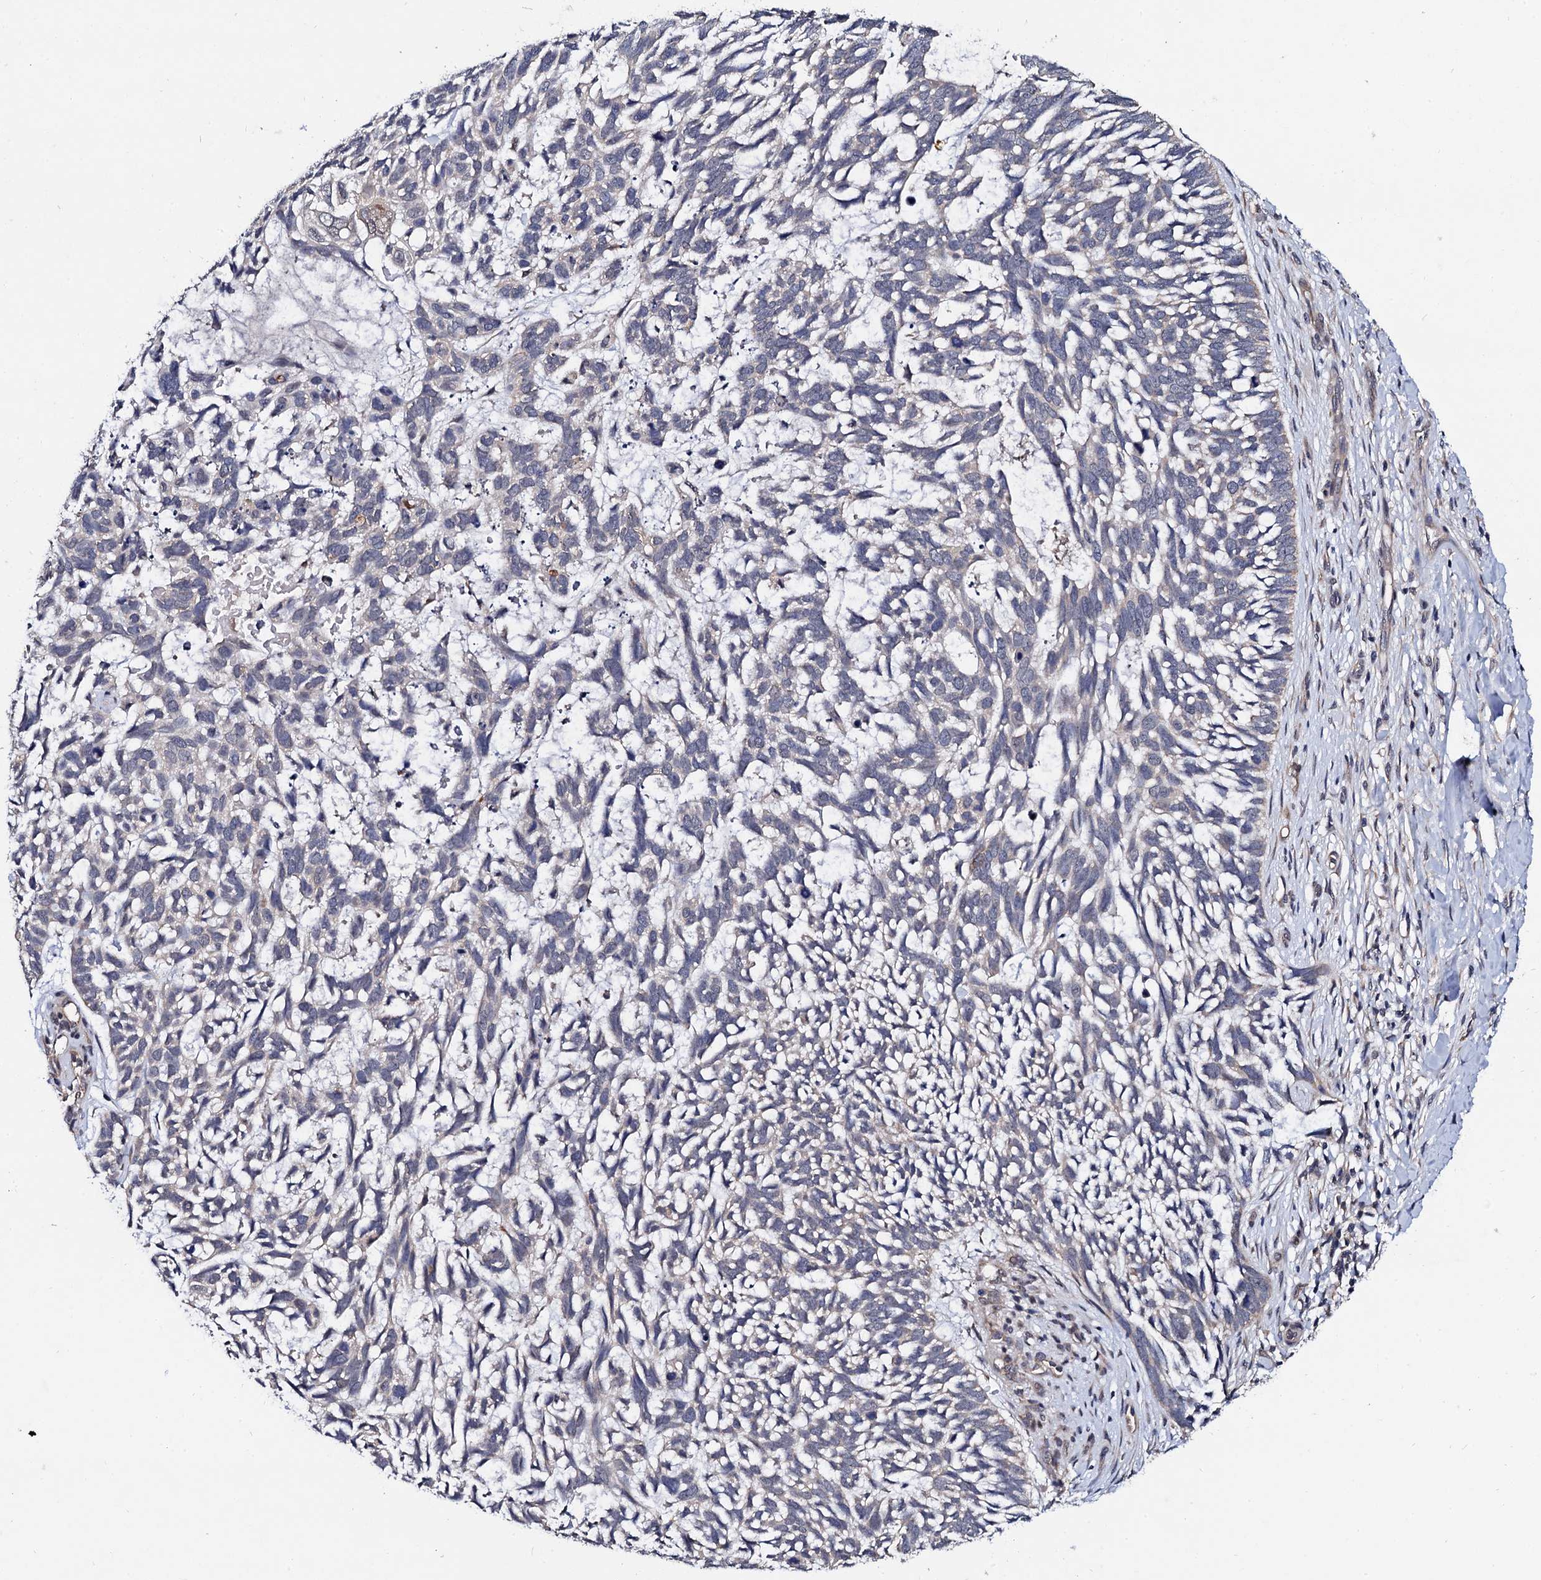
{"staining": {"intensity": "negative", "quantity": "none", "location": "none"}, "tissue": "skin cancer", "cell_type": "Tumor cells", "image_type": "cancer", "snomed": [{"axis": "morphology", "description": "Basal cell carcinoma"}, {"axis": "topography", "description": "Skin"}], "caption": "Tumor cells are negative for protein expression in human basal cell carcinoma (skin). (DAB immunohistochemistry with hematoxylin counter stain).", "gene": "IP6K1", "patient": {"sex": "male", "age": 88}}